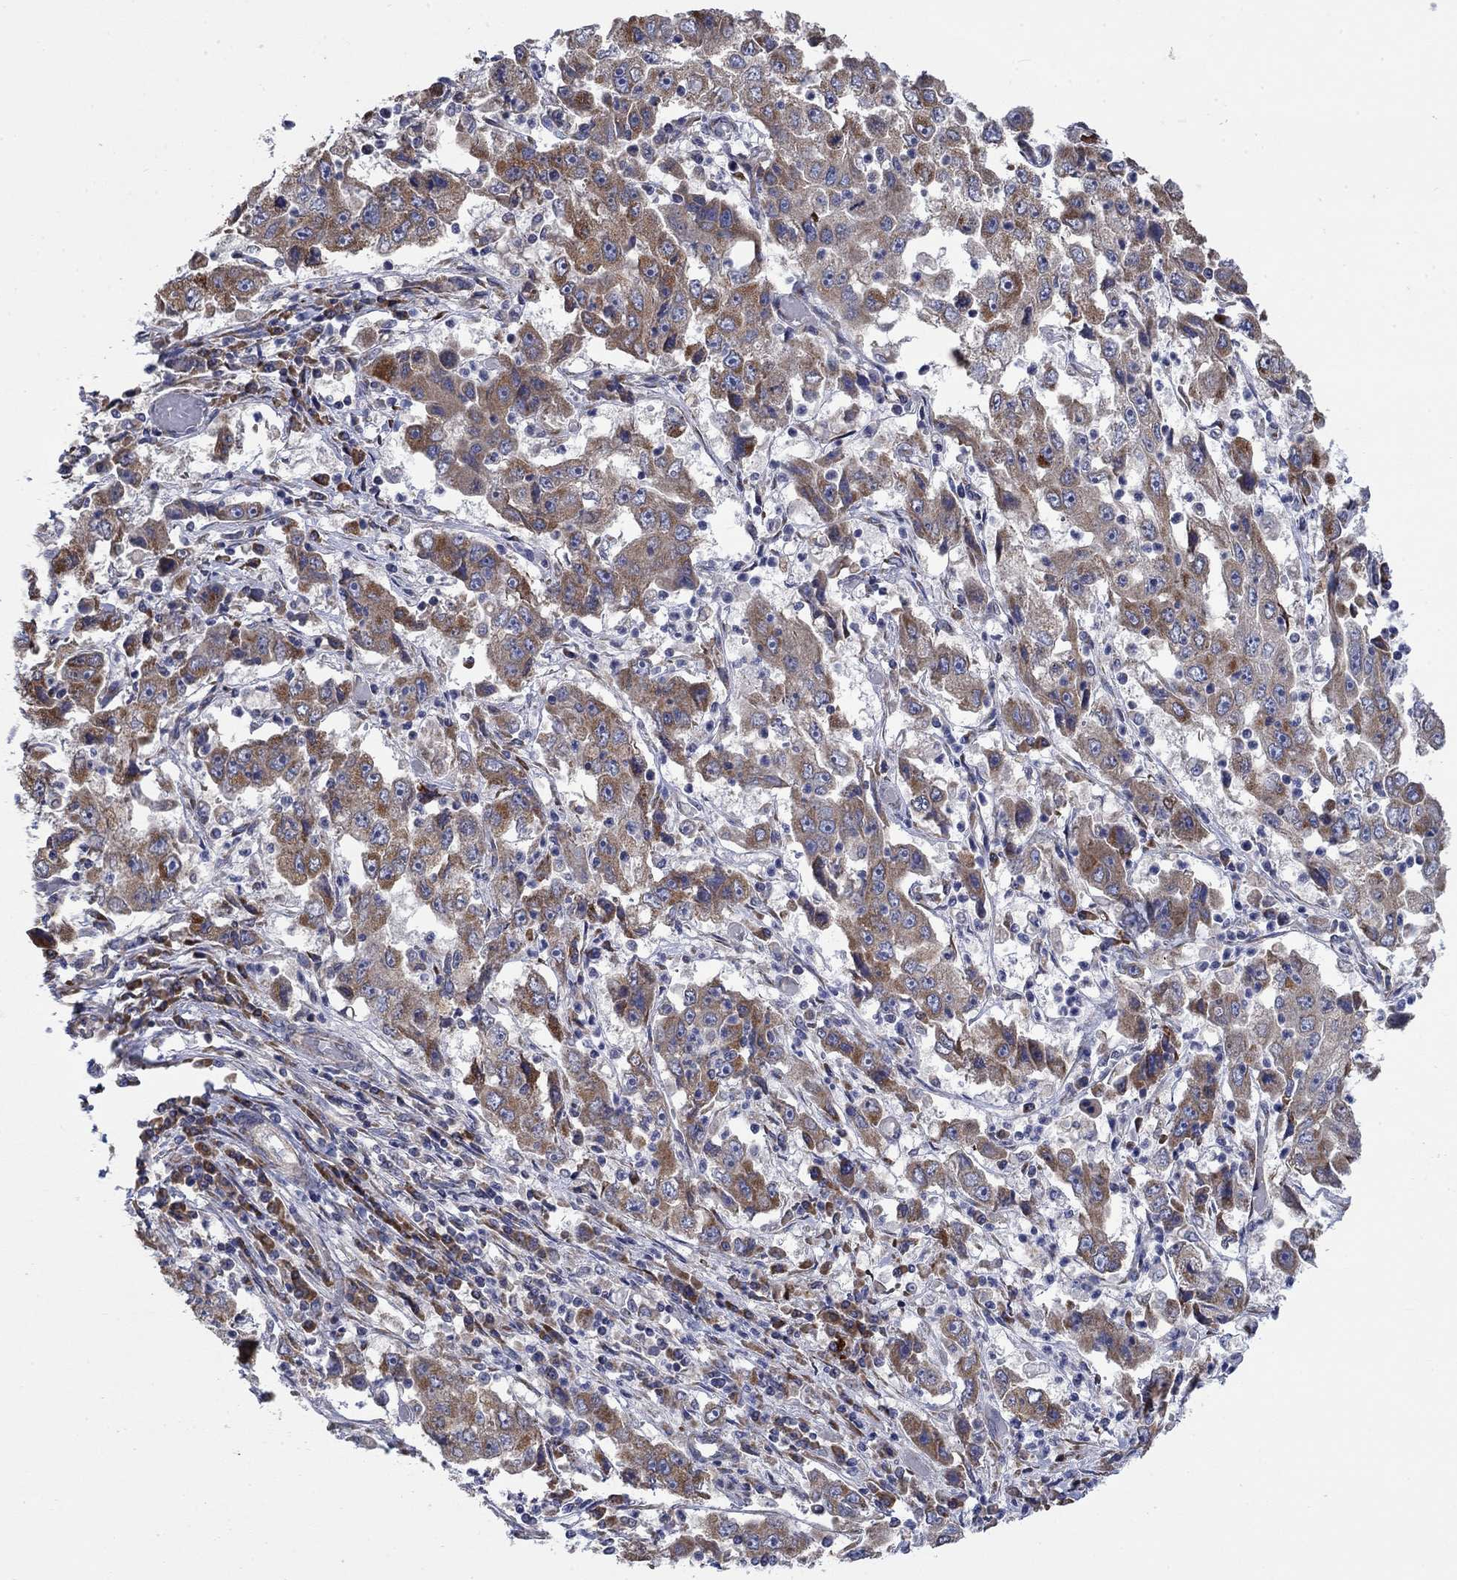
{"staining": {"intensity": "moderate", "quantity": "<25%", "location": "cytoplasmic/membranous"}, "tissue": "cervical cancer", "cell_type": "Tumor cells", "image_type": "cancer", "snomed": [{"axis": "morphology", "description": "Squamous cell carcinoma, NOS"}, {"axis": "topography", "description": "Cervix"}], "caption": "Tumor cells reveal moderate cytoplasmic/membranous staining in approximately <25% of cells in cervical squamous cell carcinoma.", "gene": "RPLP0", "patient": {"sex": "female", "age": 36}}